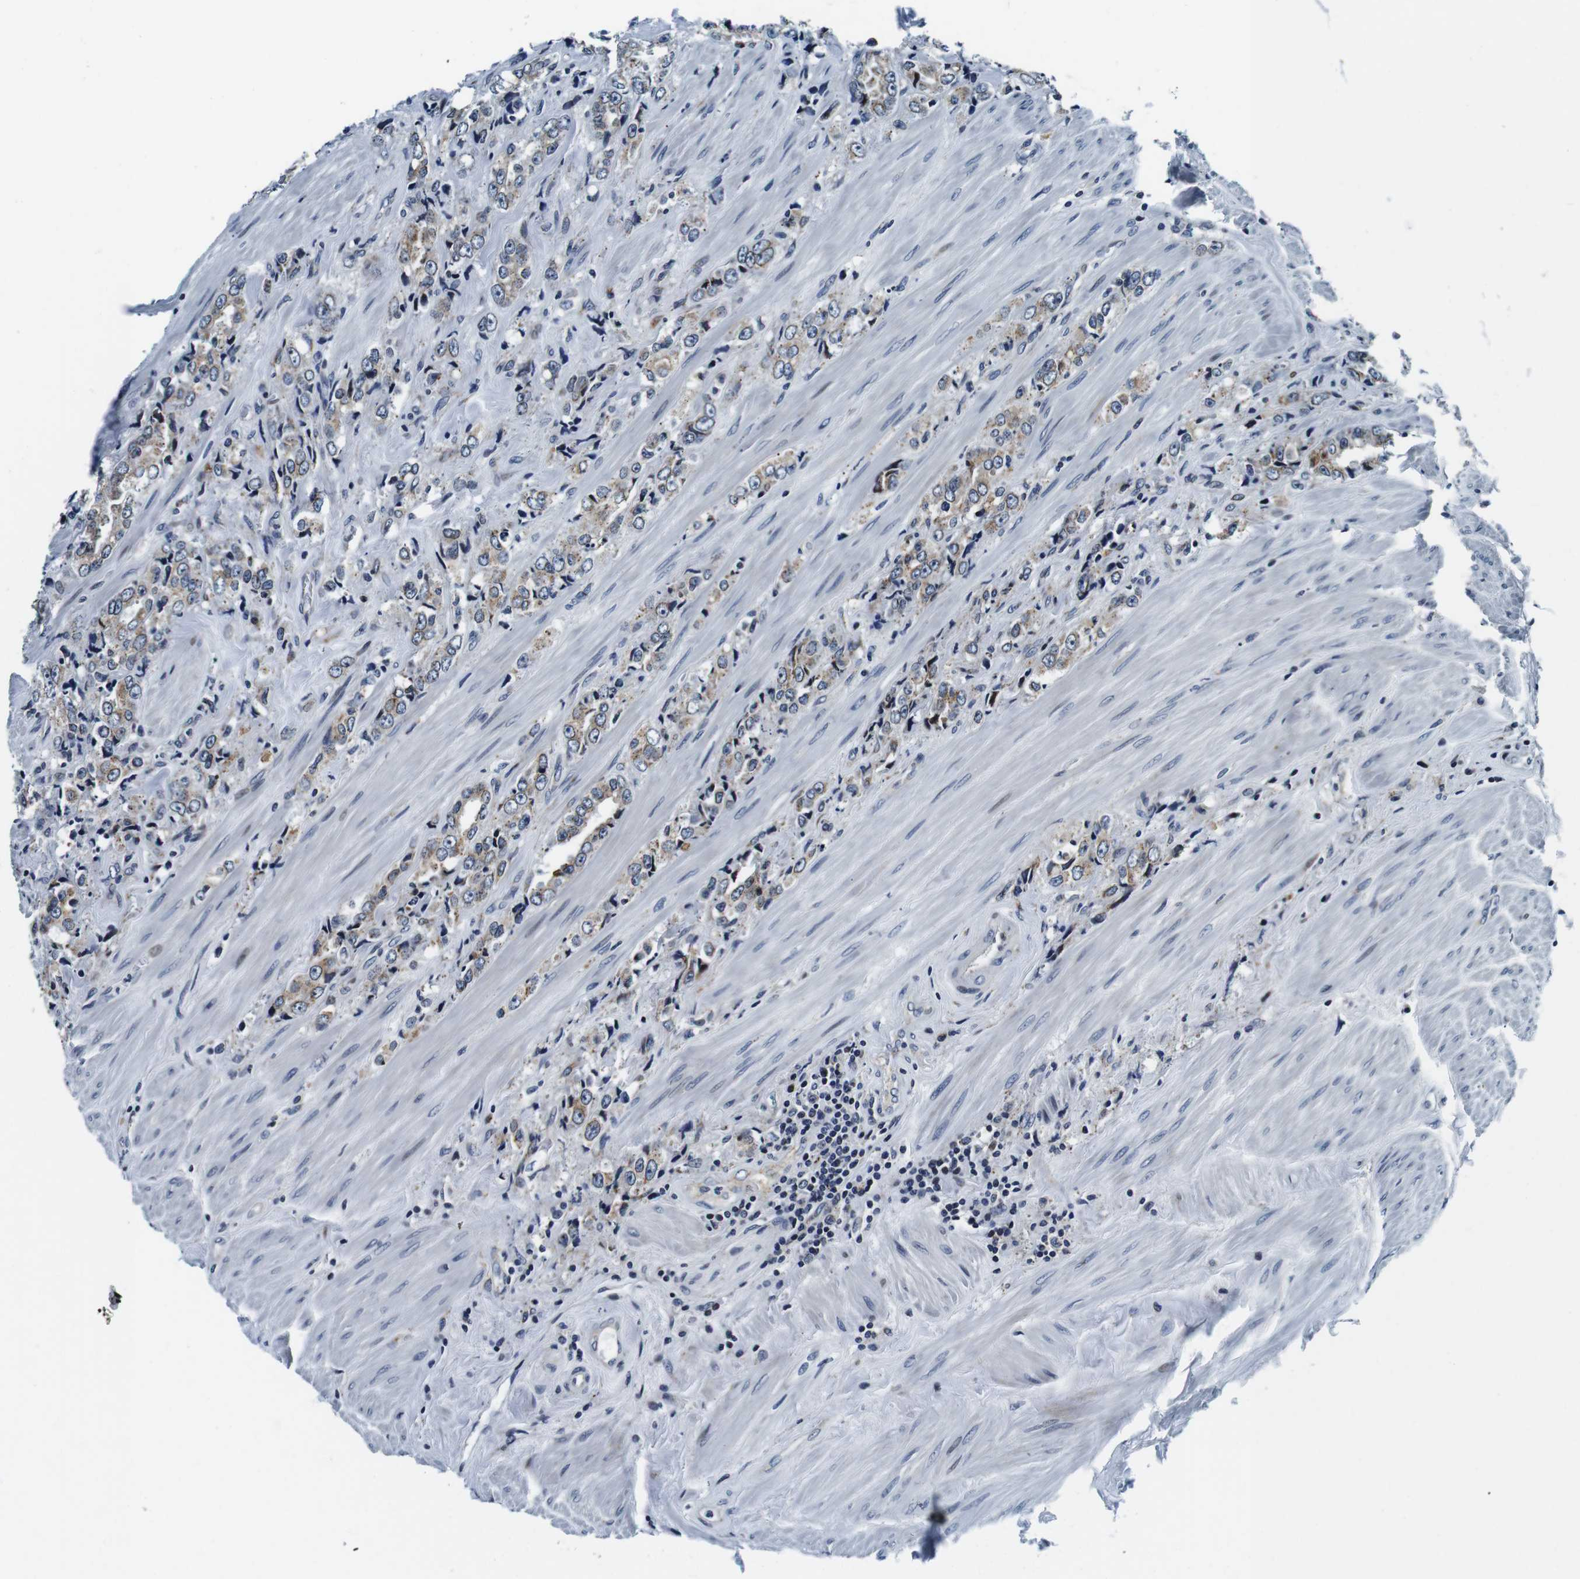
{"staining": {"intensity": "weak", "quantity": "25%-75%", "location": "cytoplasmic/membranous"}, "tissue": "prostate cancer", "cell_type": "Tumor cells", "image_type": "cancer", "snomed": [{"axis": "morphology", "description": "Adenocarcinoma, High grade"}, {"axis": "topography", "description": "Prostate"}], "caption": "Prostate cancer (high-grade adenocarcinoma) stained with a protein marker shows weak staining in tumor cells.", "gene": "FAR2", "patient": {"sex": "male", "age": 61}}